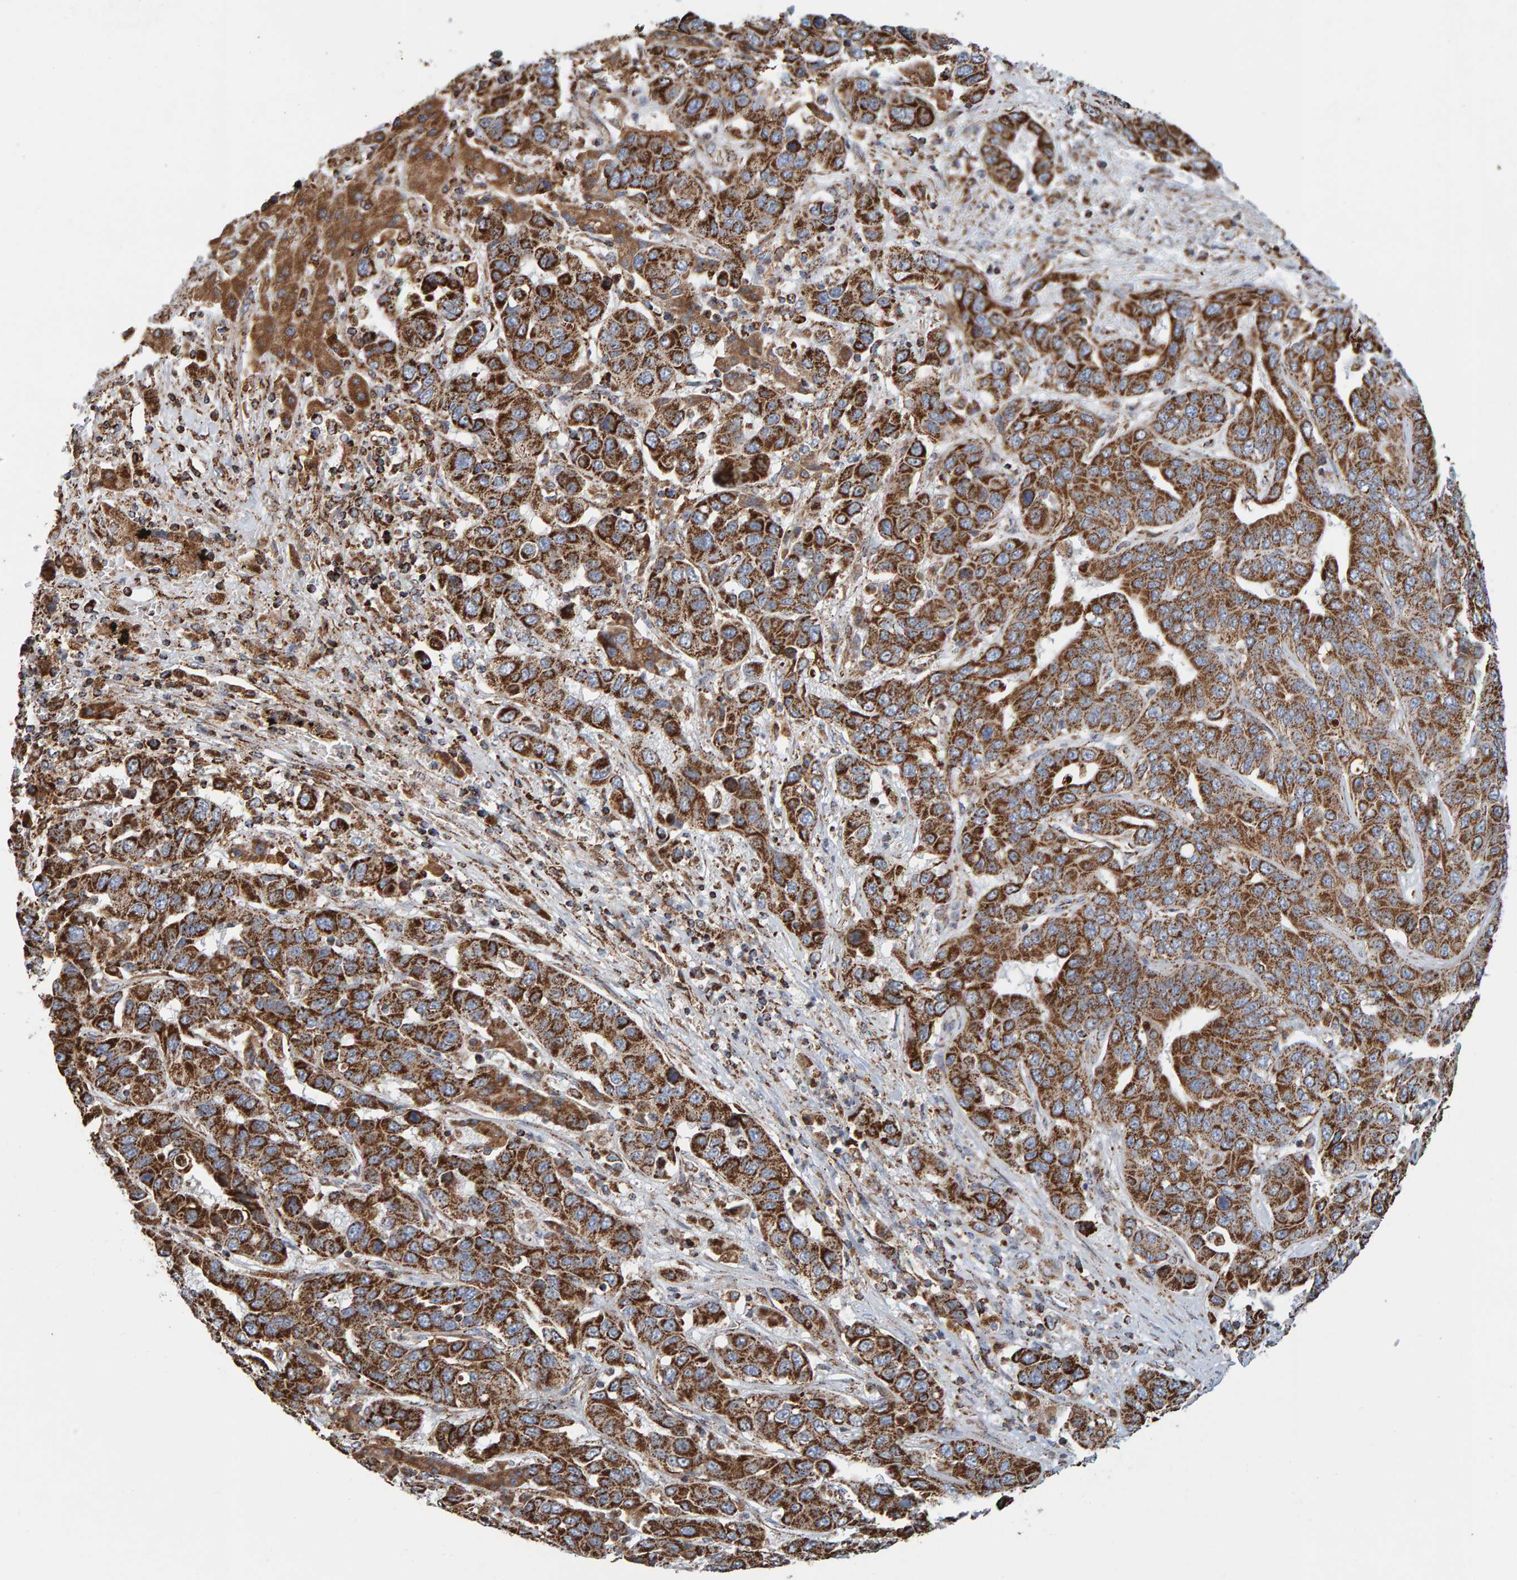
{"staining": {"intensity": "strong", "quantity": ">75%", "location": "cytoplasmic/membranous"}, "tissue": "liver cancer", "cell_type": "Tumor cells", "image_type": "cancer", "snomed": [{"axis": "morphology", "description": "Cholangiocarcinoma"}, {"axis": "topography", "description": "Liver"}], "caption": "Immunohistochemical staining of human liver cancer reveals high levels of strong cytoplasmic/membranous expression in approximately >75% of tumor cells.", "gene": "MRPL45", "patient": {"sex": "female", "age": 52}}